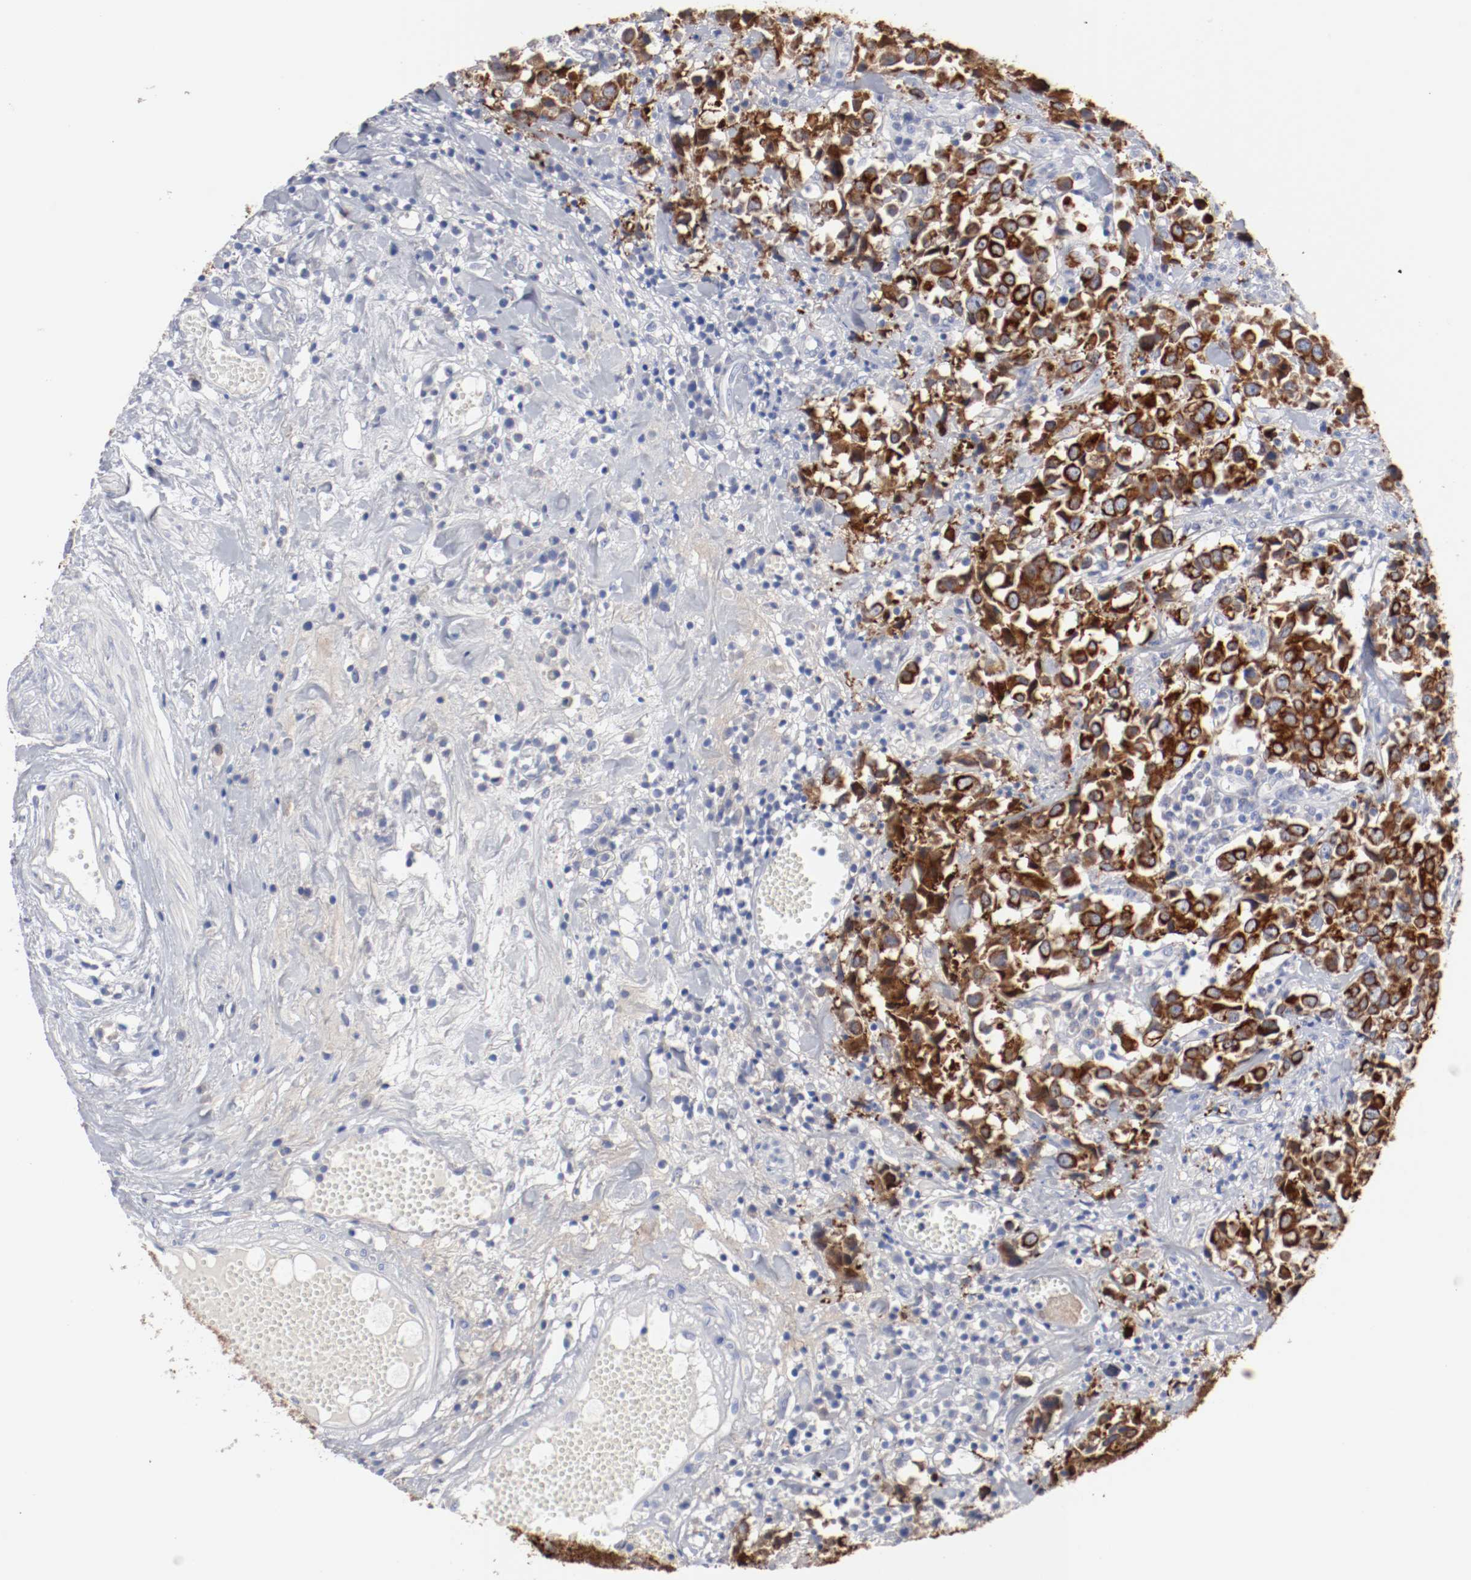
{"staining": {"intensity": "strong", "quantity": ">75%", "location": "cytoplasmic/membranous"}, "tissue": "urothelial cancer", "cell_type": "Tumor cells", "image_type": "cancer", "snomed": [{"axis": "morphology", "description": "Urothelial carcinoma, High grade"}, {"axis": "topography", "description": "Urinary bladder"}], "caption": "Urothelial cancer stained for a protein (brown) displays strong cytoplasmic/membranous positive positivity in approximately >75% of tumor cells.", "gene": "TSPAN6", "patient": {"sex": "female", "age": 75}}